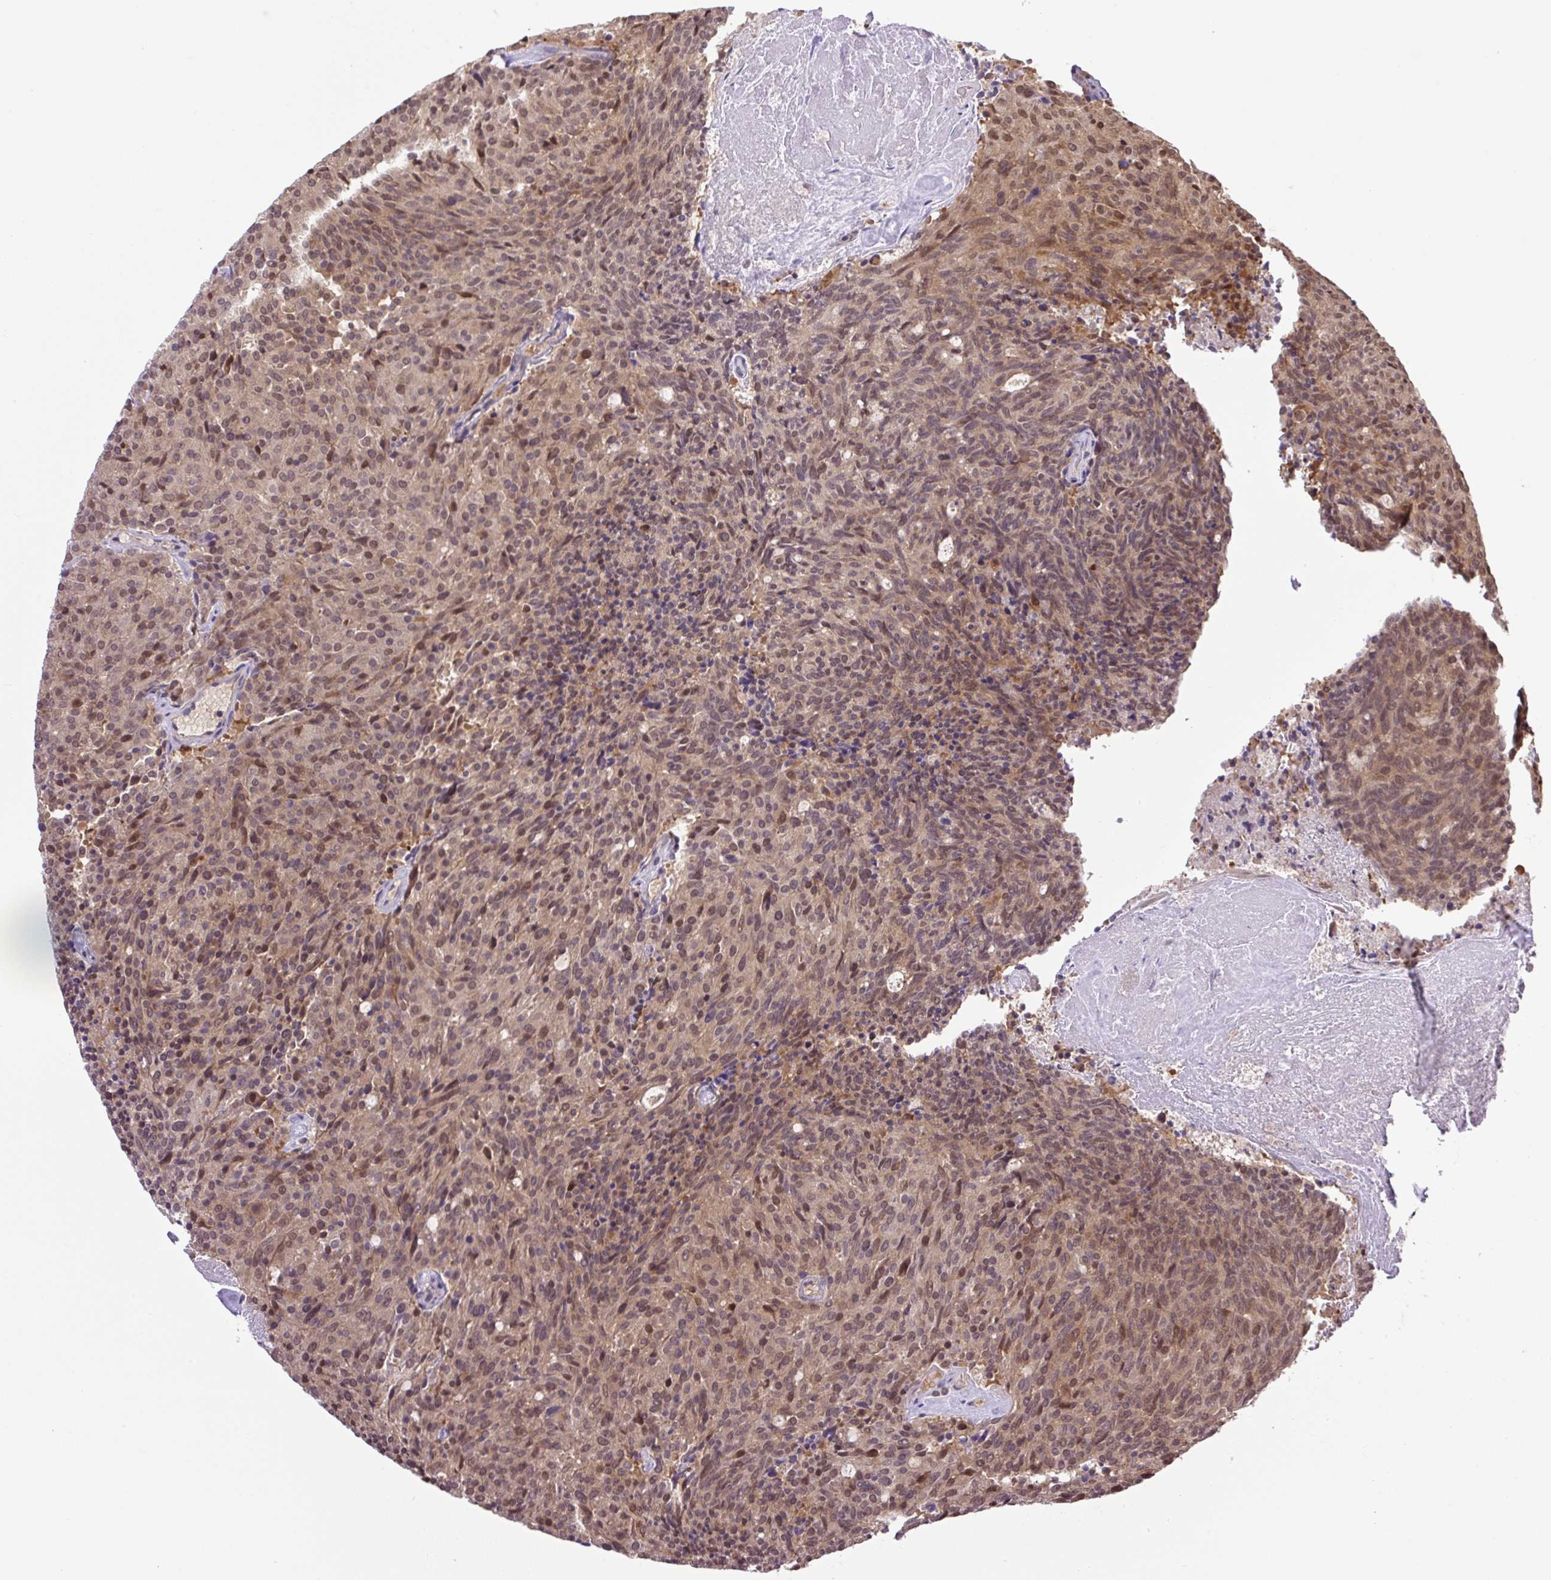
{"staining": {"intensity": "weak", "quantity": "25%-75%", "location": "nuclear"}, "tissue": "carcinoid", "cell_type": "Tumor cells", "image_type": "cancer", "snomed": [{"axis": "morphology", "description": "Carcinoid, malignant, NOS"}, {"axis": "topography", "description": "Pancreas"}], "caption": "A histopathology image of carcinoid stained for a protein exhibits weak nuclear brown staining in tumor cells. Ihc stains the protein in brown and the nuclei are stained blue.", "gene": "SGTA", "patient": {"sex": "female", "age": 54}}